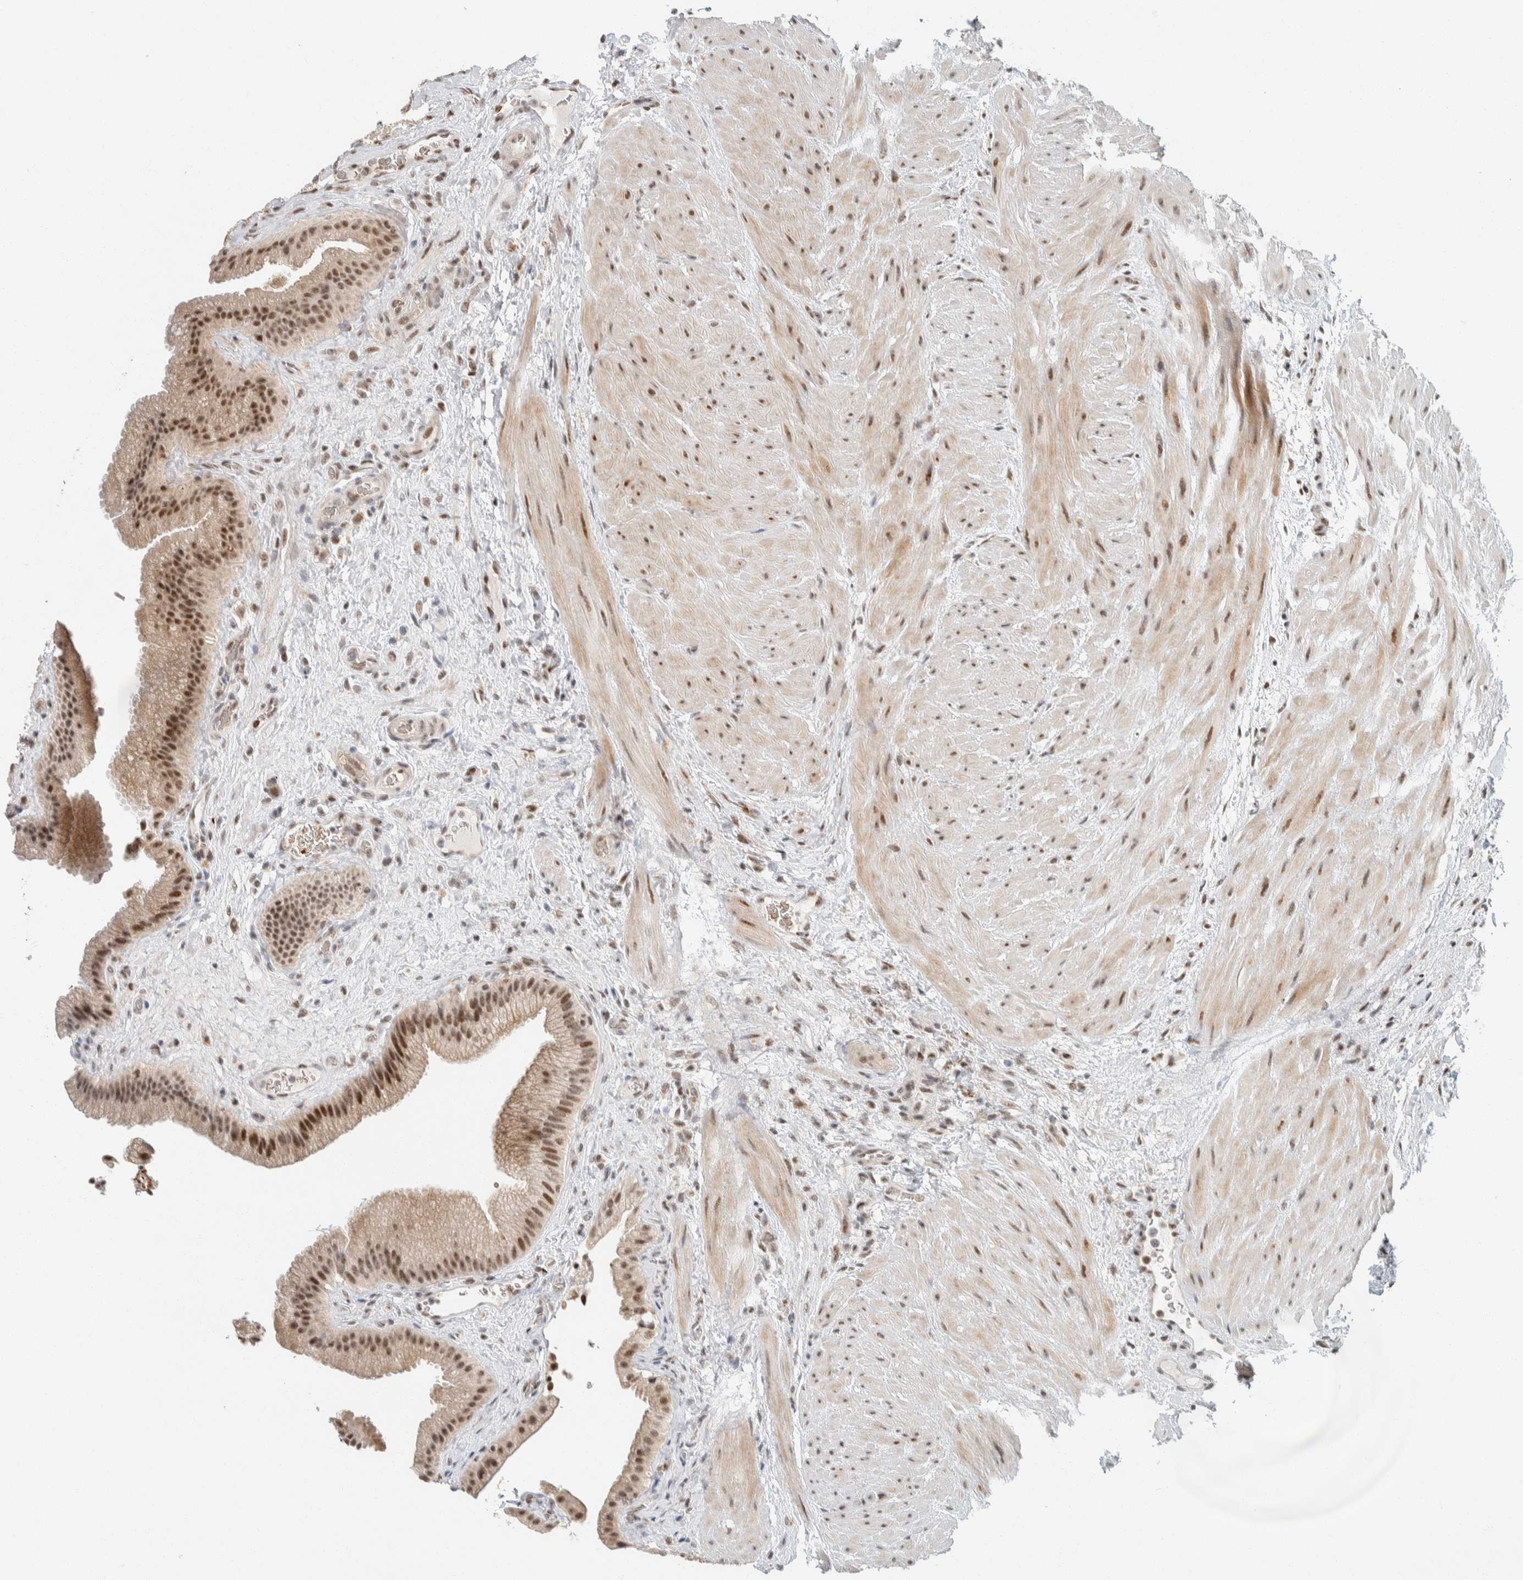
{"staining": {"intensity": "moderate", "quantity": ">75%", "location": "nuclear"}, "tissue": "gallbladder", "cell_type": "Glandular cells", "image_type": "normal", "snomed": [{"axis": "morphology", "description": "Normal tissue, NOS"}, {"axis": "topography", "description": "Gallbladder"}], "caption": "IHC of benign human gallbladder shows medium levels of moderate nuclear positivity in about >75% of glandular cells.", "gene": "ZBTB2", "patient": {"sex": "male", "age": 49}}